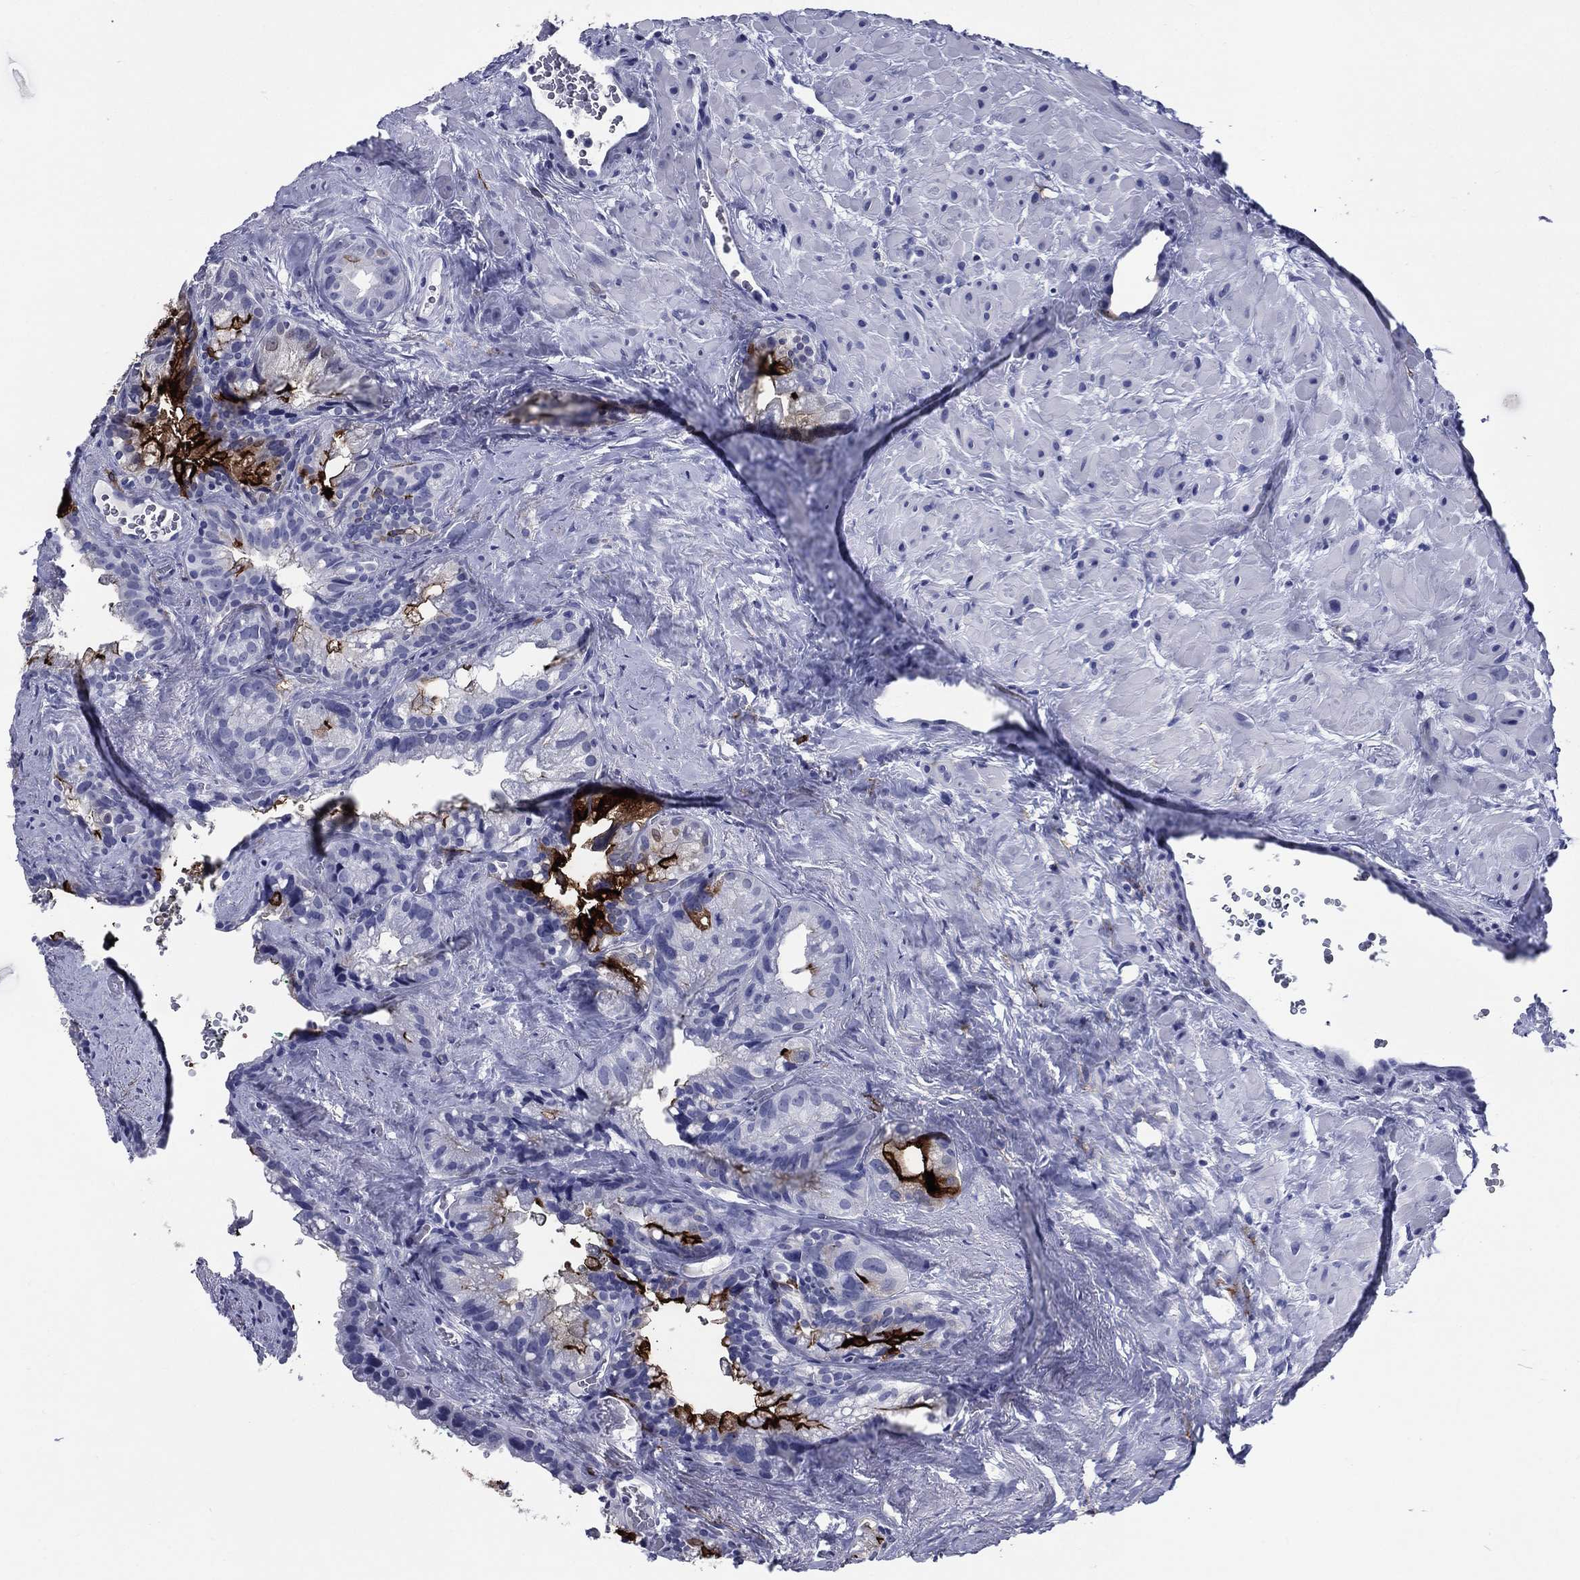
{"staining": {"intensity": "strong", "quantity": "<25%", "location": "cytoplasmic/membranous"}, "tissue": "seminal vesicle", "cell_type": "Glandular cells", "image_type": "normal", "snomed": [{"axis": "morphology", "description": "Normal tissue, NOS"}, {"axis": "topography", "description": "Seminal veicle"}], "caption": "IHC of unremarkable human seminal vesicle shows medium levels of strong cytoplasmic/membranous positivity in approximately <25% of glandular cells.", "gene": "ACE2", "patient": {"sex": "male", "age": 72}}